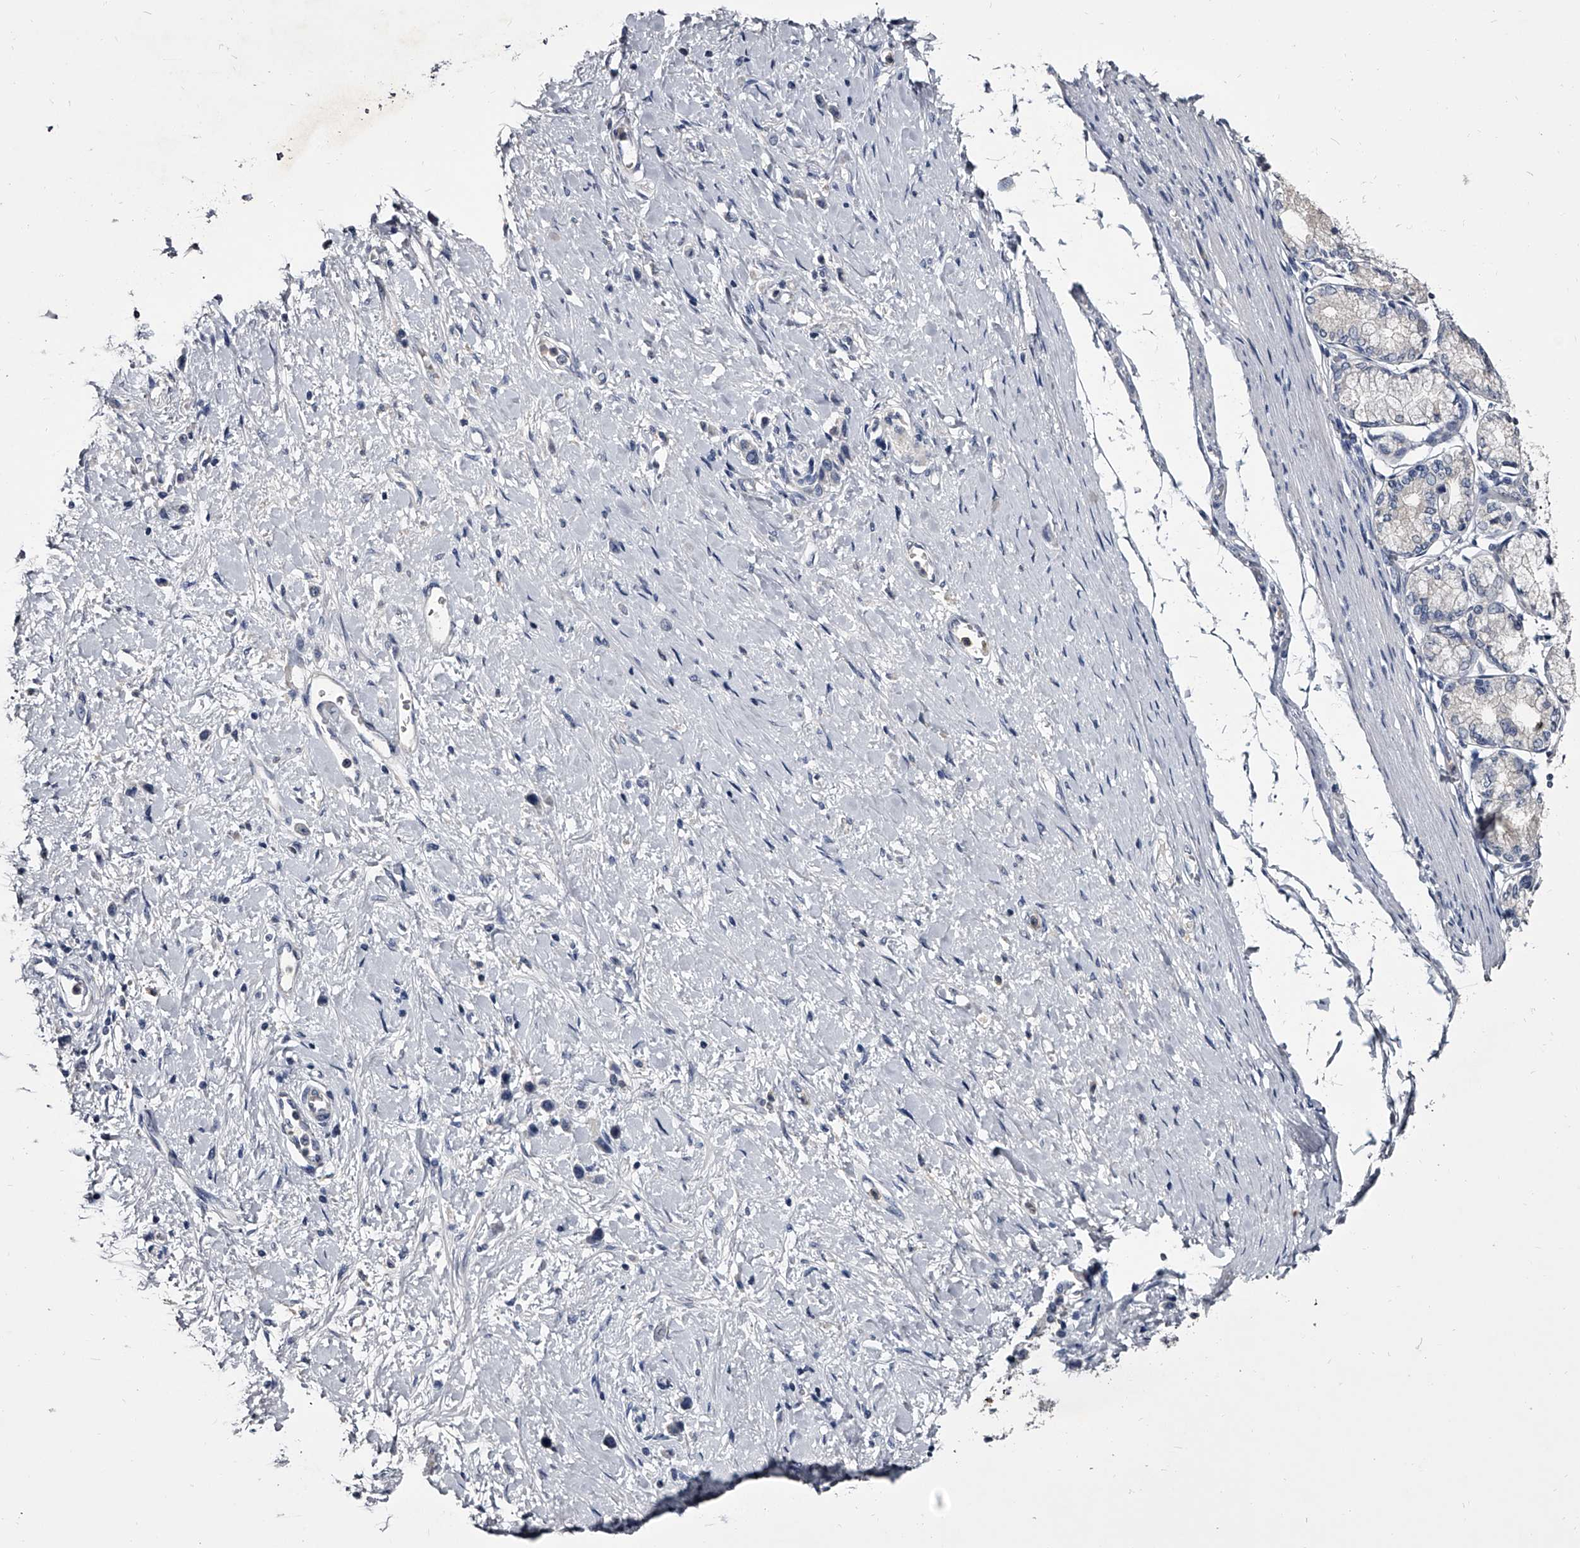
{"staining": {"intensity": "negative", "quantity": "none", "location": "none"}, "tissue": "stomach cancer", "cell_type": "Tumor cells", "image_type": "cancer", "snomed": [{"axis": "morphology", "description": "Adenocarcinoma, NOS"}, {"axis": "topography", "description": "Stomach"}], "caption": "Immunohistochemical staining of stomach cancer (adenocarcinoma) shows no significant staining in tumor cells. Brightfield microscopy of immunohistochemistry stained with DAB (brown) and hematoxylin (blue), captured at high magnification.", "gene": "GAPVD1", "patient": {"sex": "female", "age": 65}}